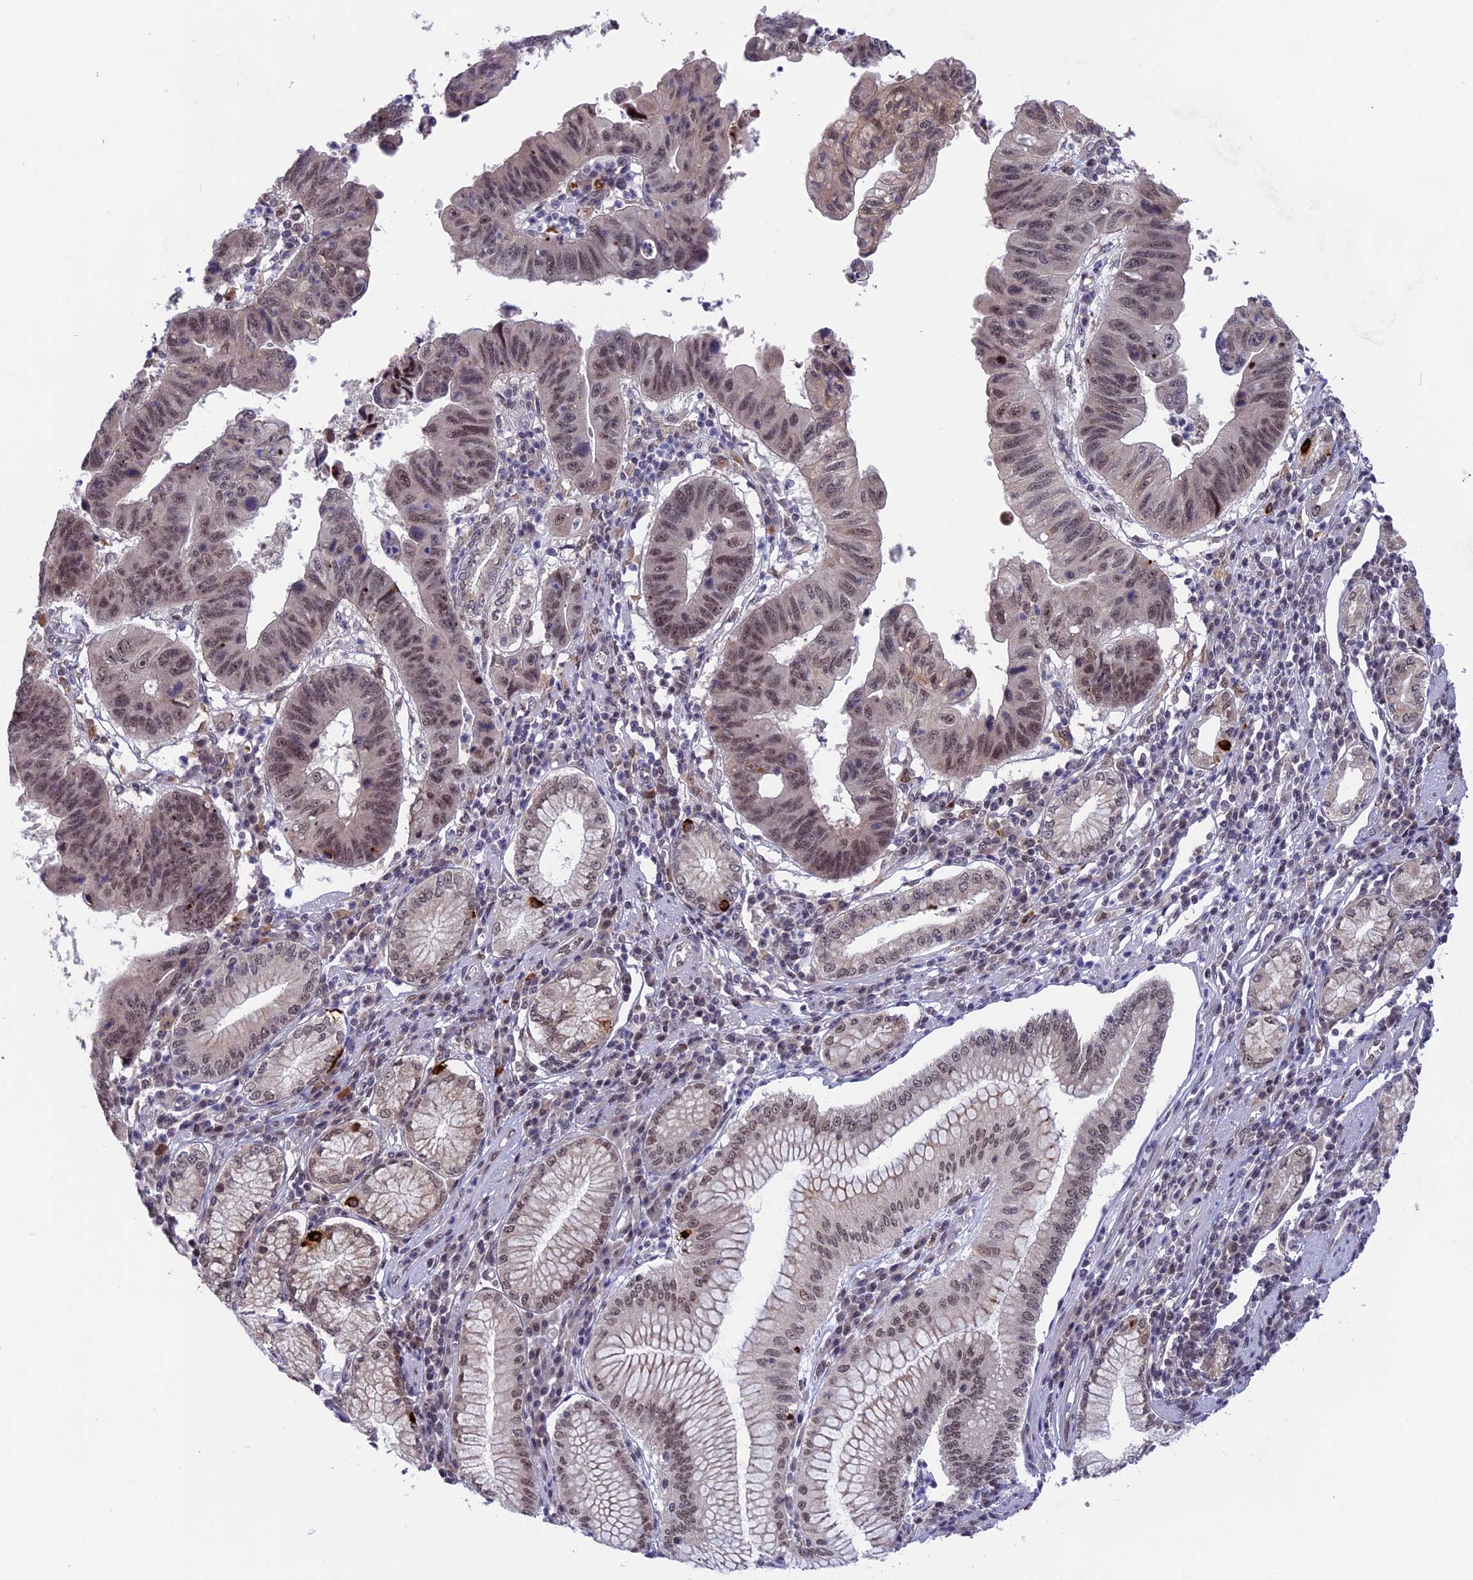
{"staining": {"intensity": "moderate", "quantity": ">75%", "location": "nuclear"}, "tissue": "stomach cancer", "cell_type": "Tumor cells", "image_type": "cancer", "snomed": [{"axis": "morphology", "description": "Adenocarcinoma, NOS"}, {"axis": "topography", "description": "Stomach"}], "caption": "Immunohistochemical staining of stomach adenocarcinoma demonstrates medium levels of moderate nuclear protein staining in approximately >75% of tumor cells. (DAB IHC, brown staining for protein, blue staining for nuclei).", "gene": "POLR2C", "patient": {"sex": "male", "age": 59}}